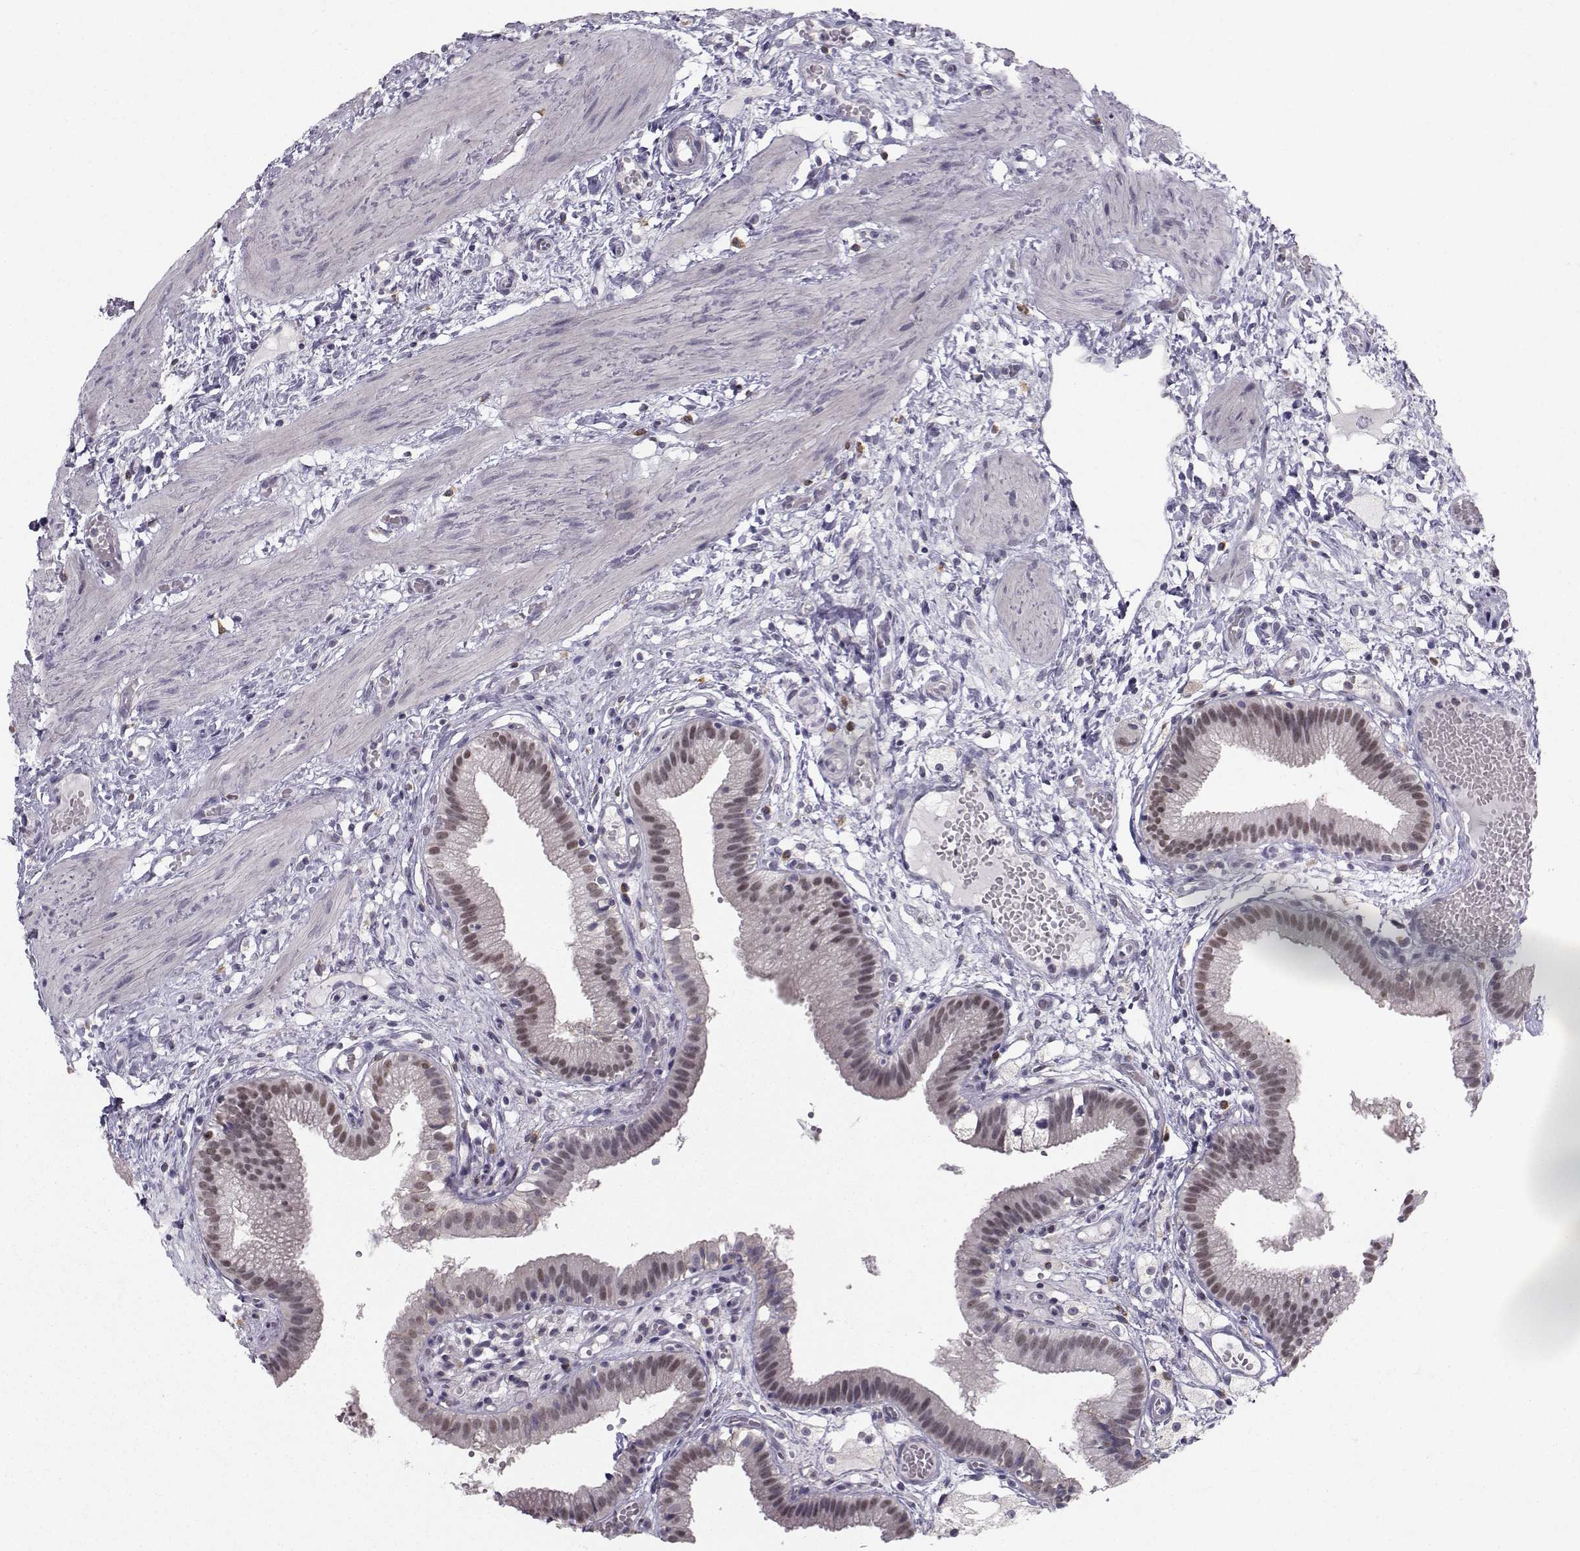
{"staining": {"intensity": "weak", "quantity": "25%-75%", "location": "nuclear"}, "tissue": "gallbladder", "cell_type": "Glandular cells", "image_type": "normal", "snomed": [{"axis": "morphology", "description": "Normal tissue, NOS"}, {"axis": "topography", "description": "Gallbladder"}], "caption": "This is an image of immunohistochemistry (IHC) staining of normal gallbladder, which shows weak positivity in the nuclear of glandular cells.", "gene": "LRP8", "patient": {"sex": "female", "age": 24}}